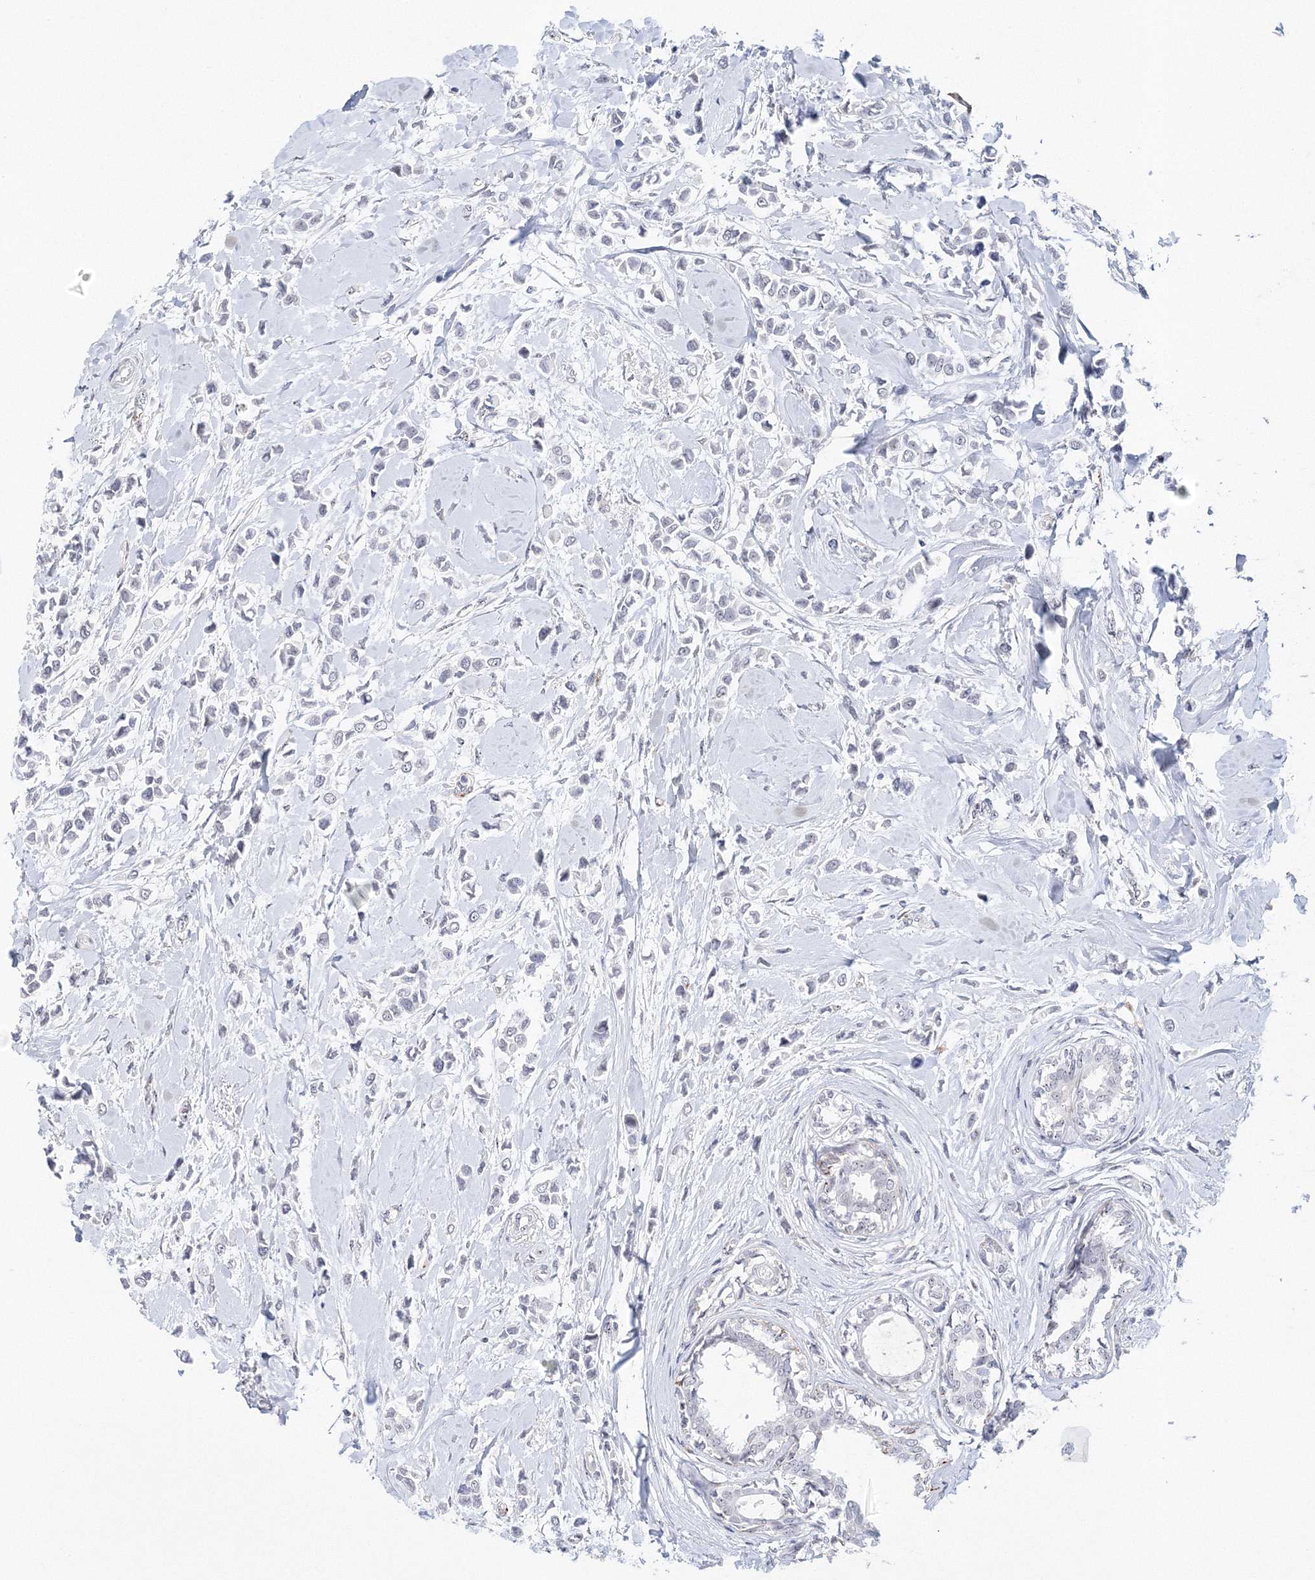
{"staining": {"intensity": "negative", "quantity": "none", "location": "none"}, "tissue": "breast cancer", "cell_type": "Tumor cells", "image_type": "cancer", "snomed": [{"axis": "morphology", "description": "Lobular carcinoma"}, {"axis": "topography", "description": "Breast"}], "caption": "This photomicrograph is of breast cancer stained with immunohistochemistry to label a protein in brown with the nuclei are counter-stained blue. There is no expression in tumor cells.", "gene": "SIRT7", "patient": {"sex": "female", "age": 51}}